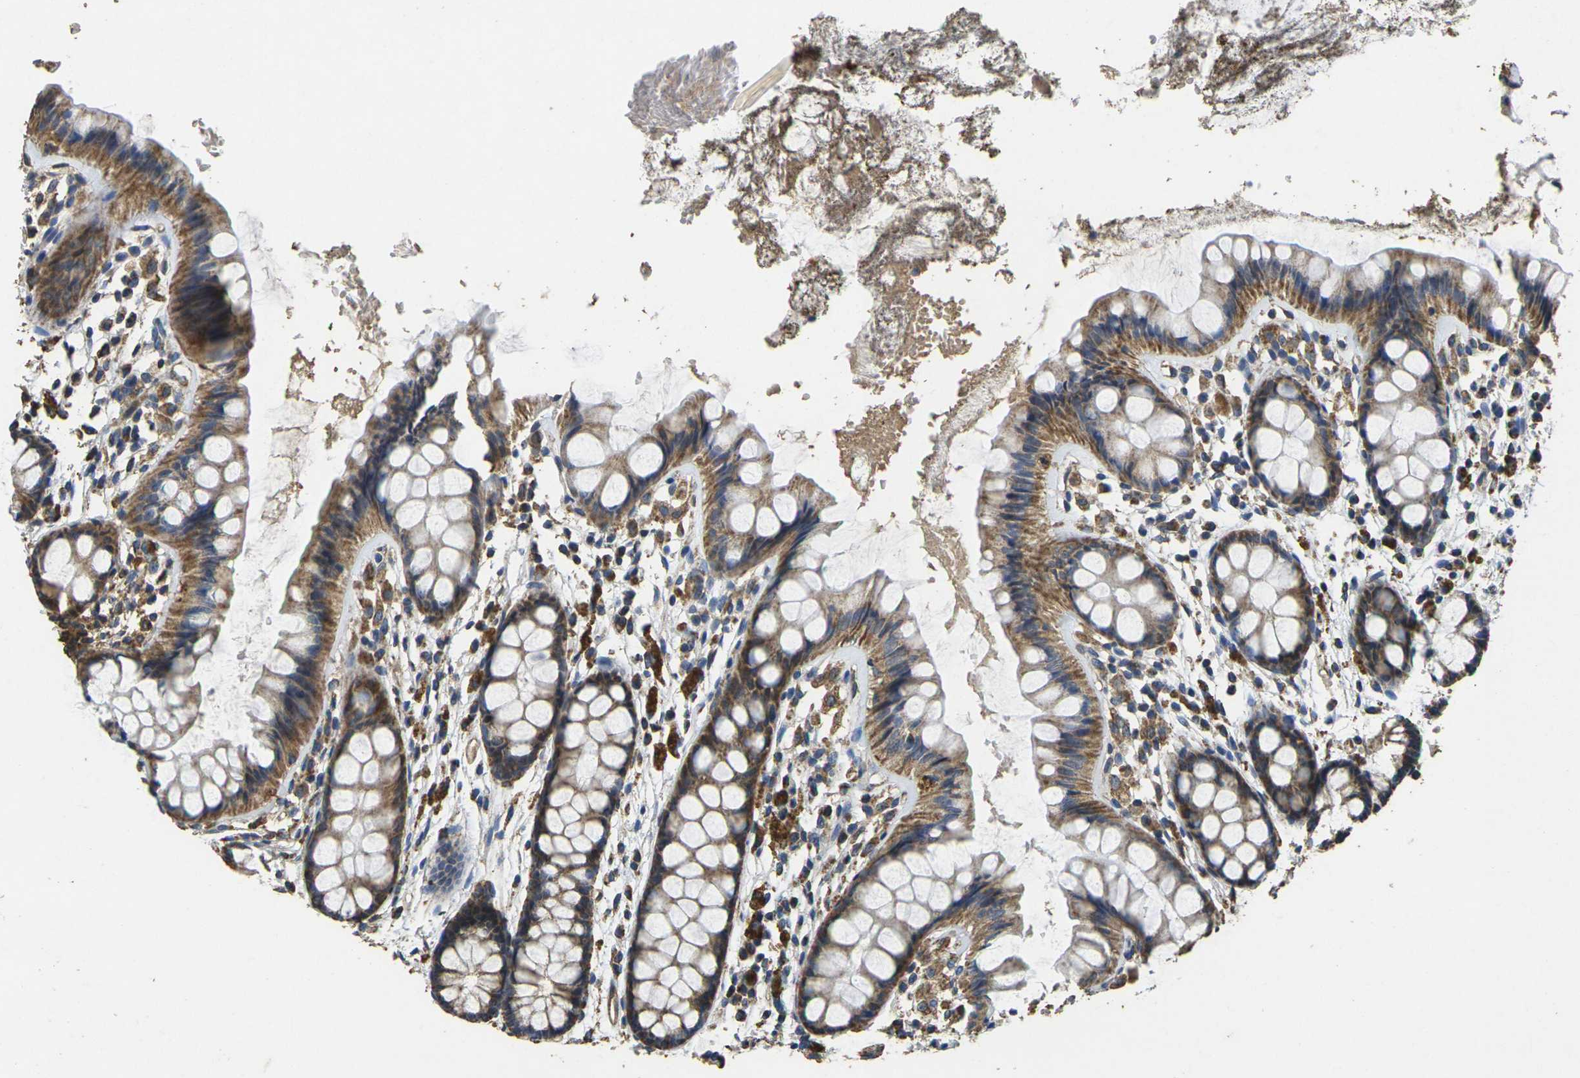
{"staining": {"intensity": "moderate", "quantity": ">75%", "location": "cytoplasmic/membranous"}, "tissue": "rectum", "cell_type": "Glandular cells", "image_type": "normal", "snomed": [{"axis": "morphology", "description": "Normal tissue, NOS"}, {"axis": "topography", "description": "Rectum"}], "caption": "A medium amount of moderate cytoplasmic/membranous expression is present in about >75% of glandular cells in normal rectum.", "gene": "MAPK11", "patient": {"sex": "female", "age": 66}}